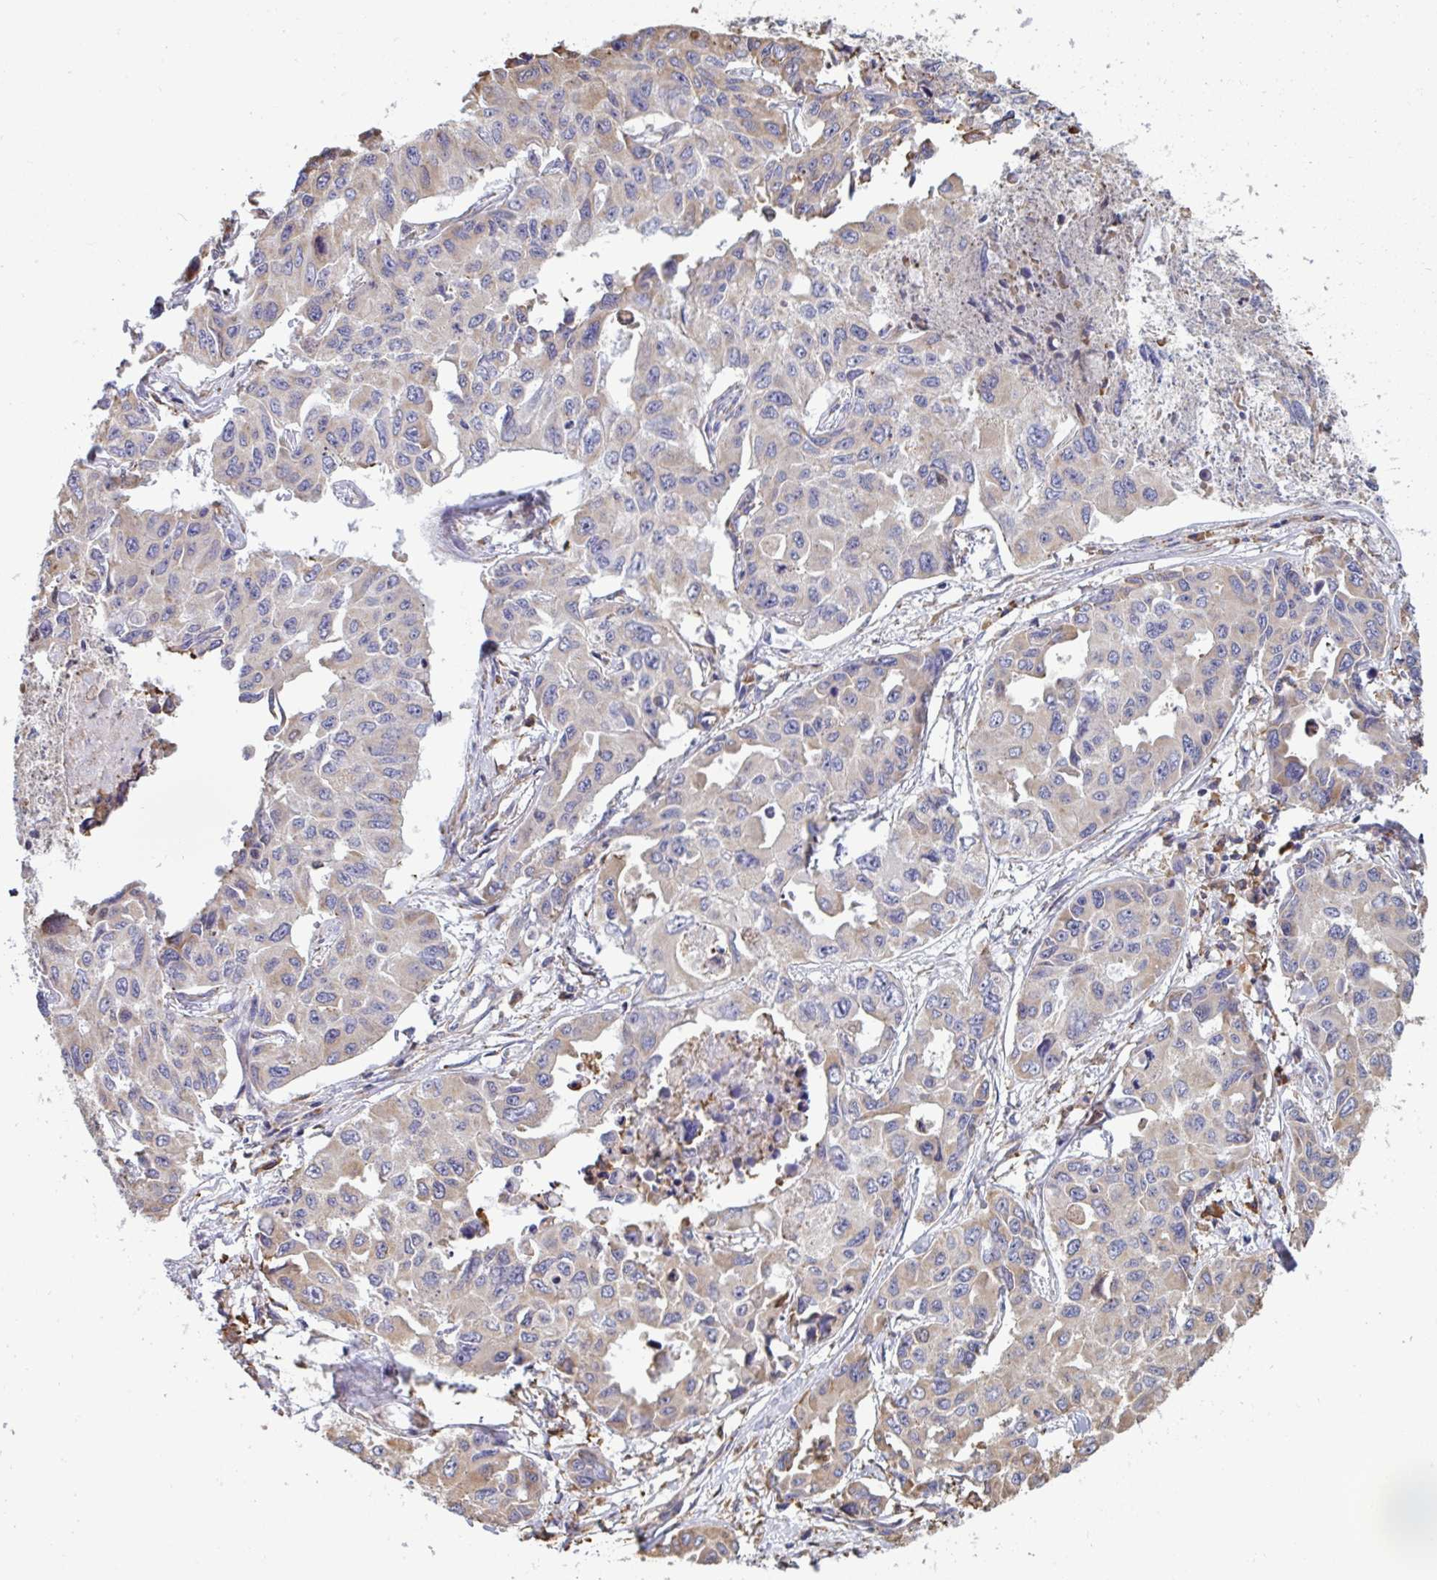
{"staining": {"intensity": "weak", "quantity": "<25%", "location": "cytoplasmic/membranous"}, "tissue": "lung cancer", "cell_type": "Tumor cells", "image_type": "cancer", "snomed": [{"axis": "morphology", "description": "Adenocarcinoma, NOS"}, {"axis": "topography", "description": "Lung"}], "caption": "The immunohistochemistry (IHC) histopathology image has no significant positivity in tumor cells of lung cancer (adenocarcinoma) tissue.", "gene": "MYMK", "patient": {"sex": "male", "age": 64}}